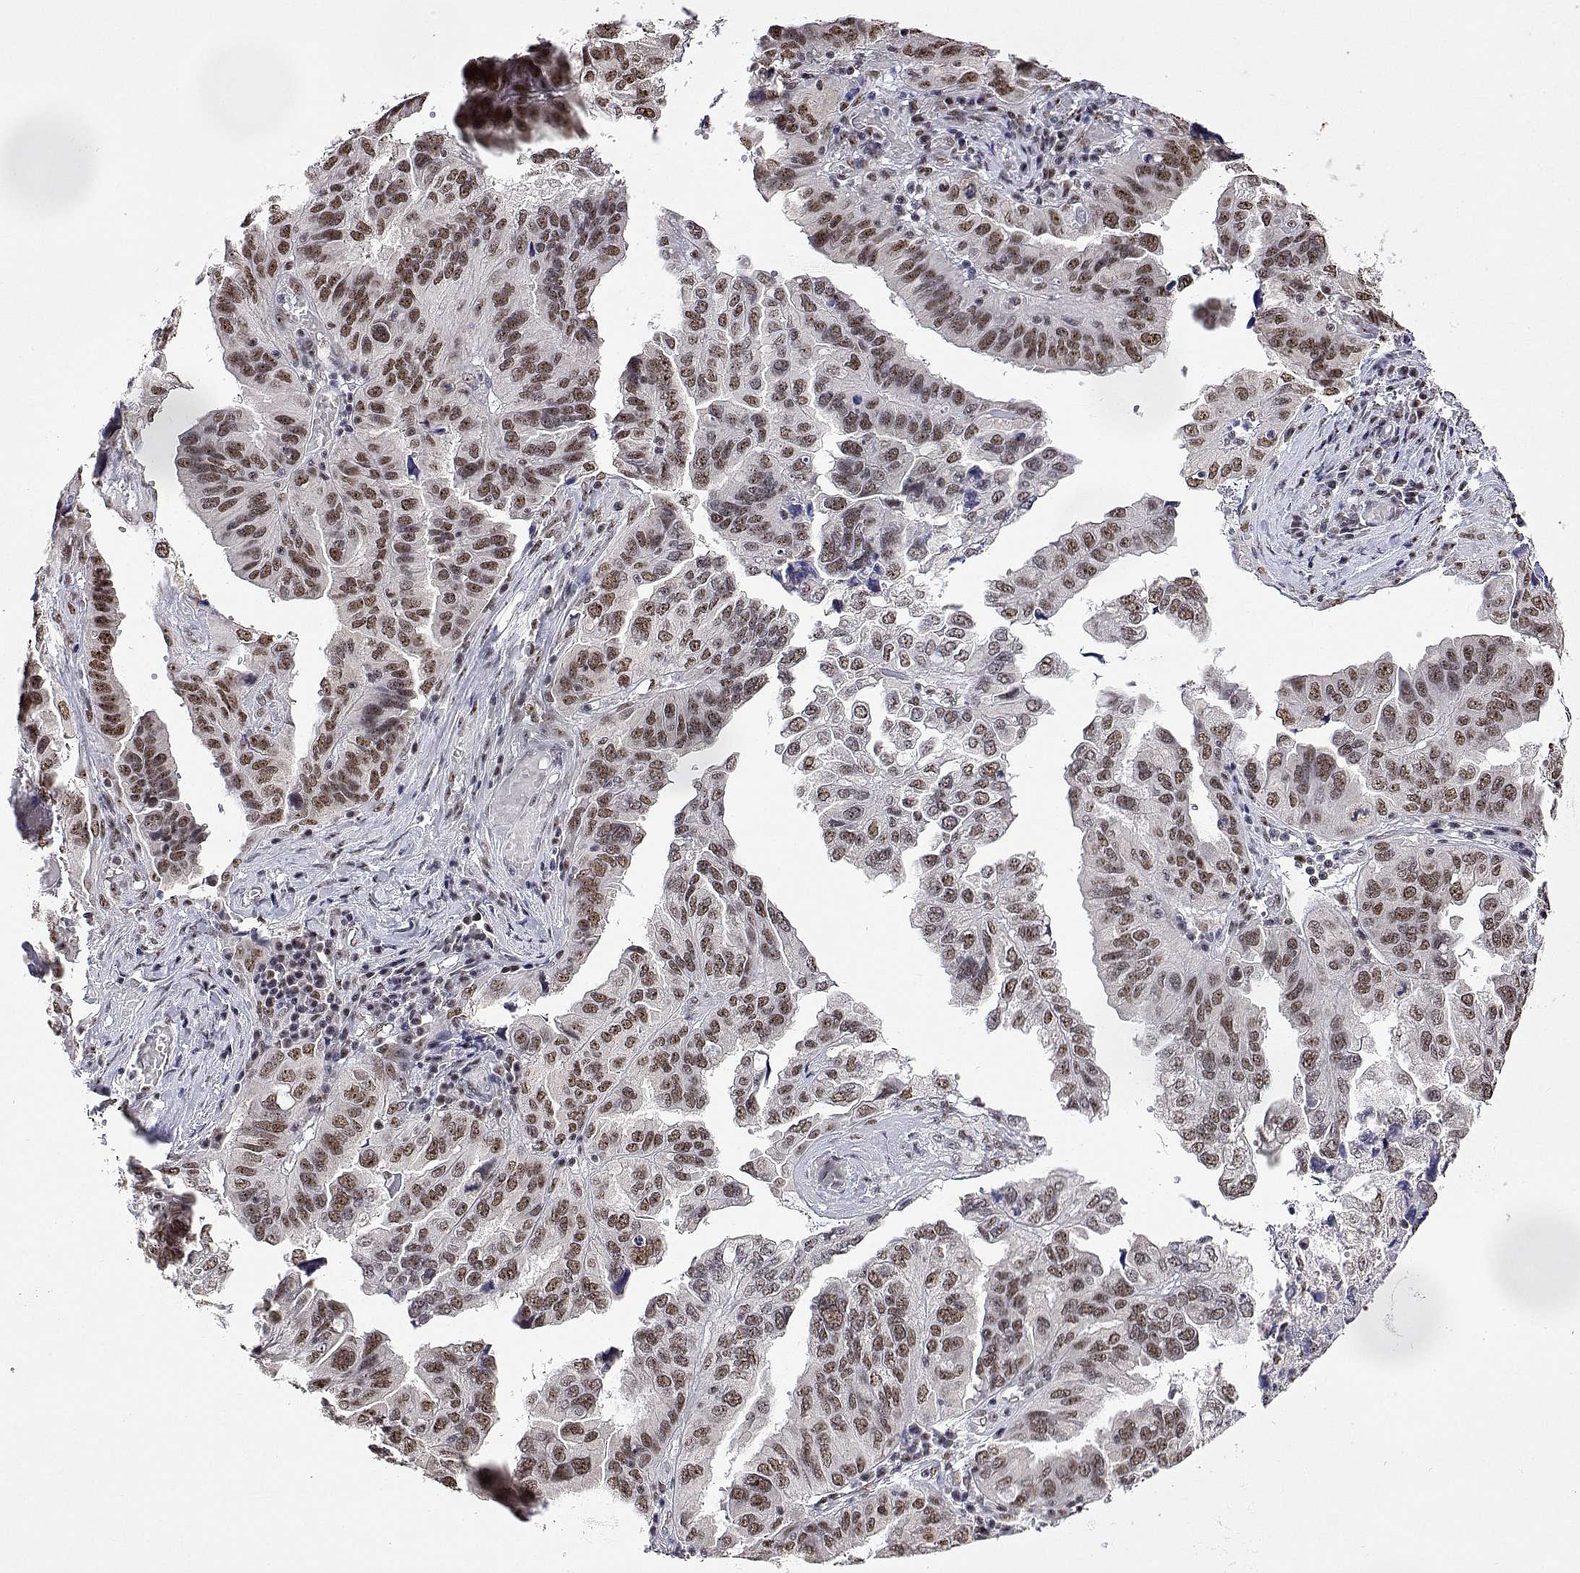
{"staining": {"intensity": "moderate", "quantity": ">75%", "location": "nuclear"}, "tissue": "ovarian cancer", "cell_type": "Tumor cells", "image_type": "cancer", "snomed": [{"axis": "morphology", "description": "Cystadenocarcinoma, serous, NOS"}, {"axis": "topography", "description": "Ovary"}], "caption": "Ovarian cancer (serous cystadenocarcinoma) tissue demonstrates moderate nuclear positivity in about >75% of tumor cells, visualized by immunohistochemistry. Using DAB (3,3'-diaminobenzidine) (brown) and hematoxylin (blue) stains, captured at high magnification using brightfield microscopy.", "gene": "ADAR", "patient": {"sex": "female", "age": 79}}